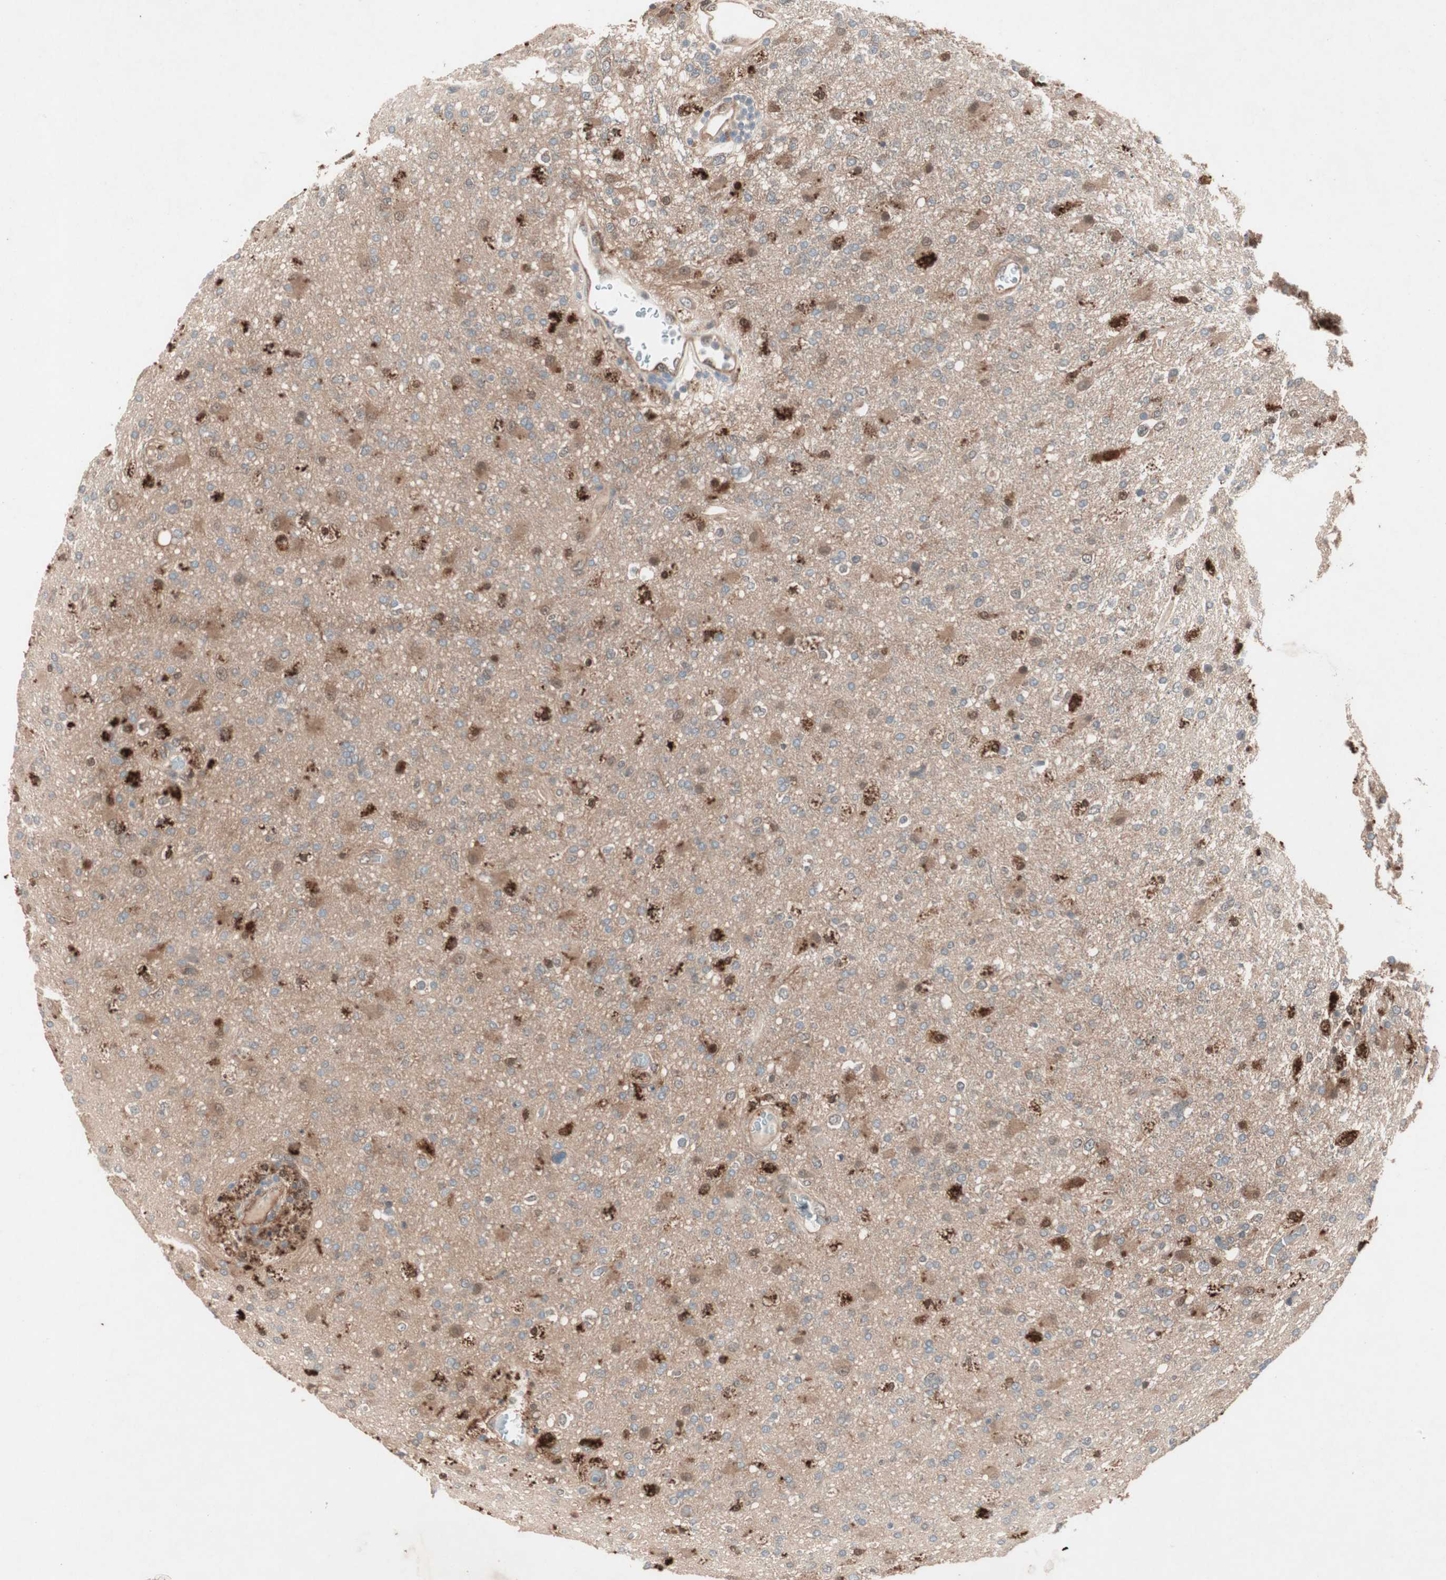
{"staining": {"intensity": "moderate", "quantity": "25%-75%", "location": "cytoplasmic/membranous"}, "tissue": "glioma", "cell_type": "Tumor cells", "image_type": "cancer", "snomed": [{"axis": "morphology", "description": "Glioma, malignant, High grade"}, {"axis": "topography", "description": "Brain"}], "caption": "The photomicrograph reveals staining of glioma, revealing moderate cytoplasmic/membranous protein expression (brown color) within tumor cells.", "gene": "SDSL", "patient": {"sex": "male", "age": 33}}